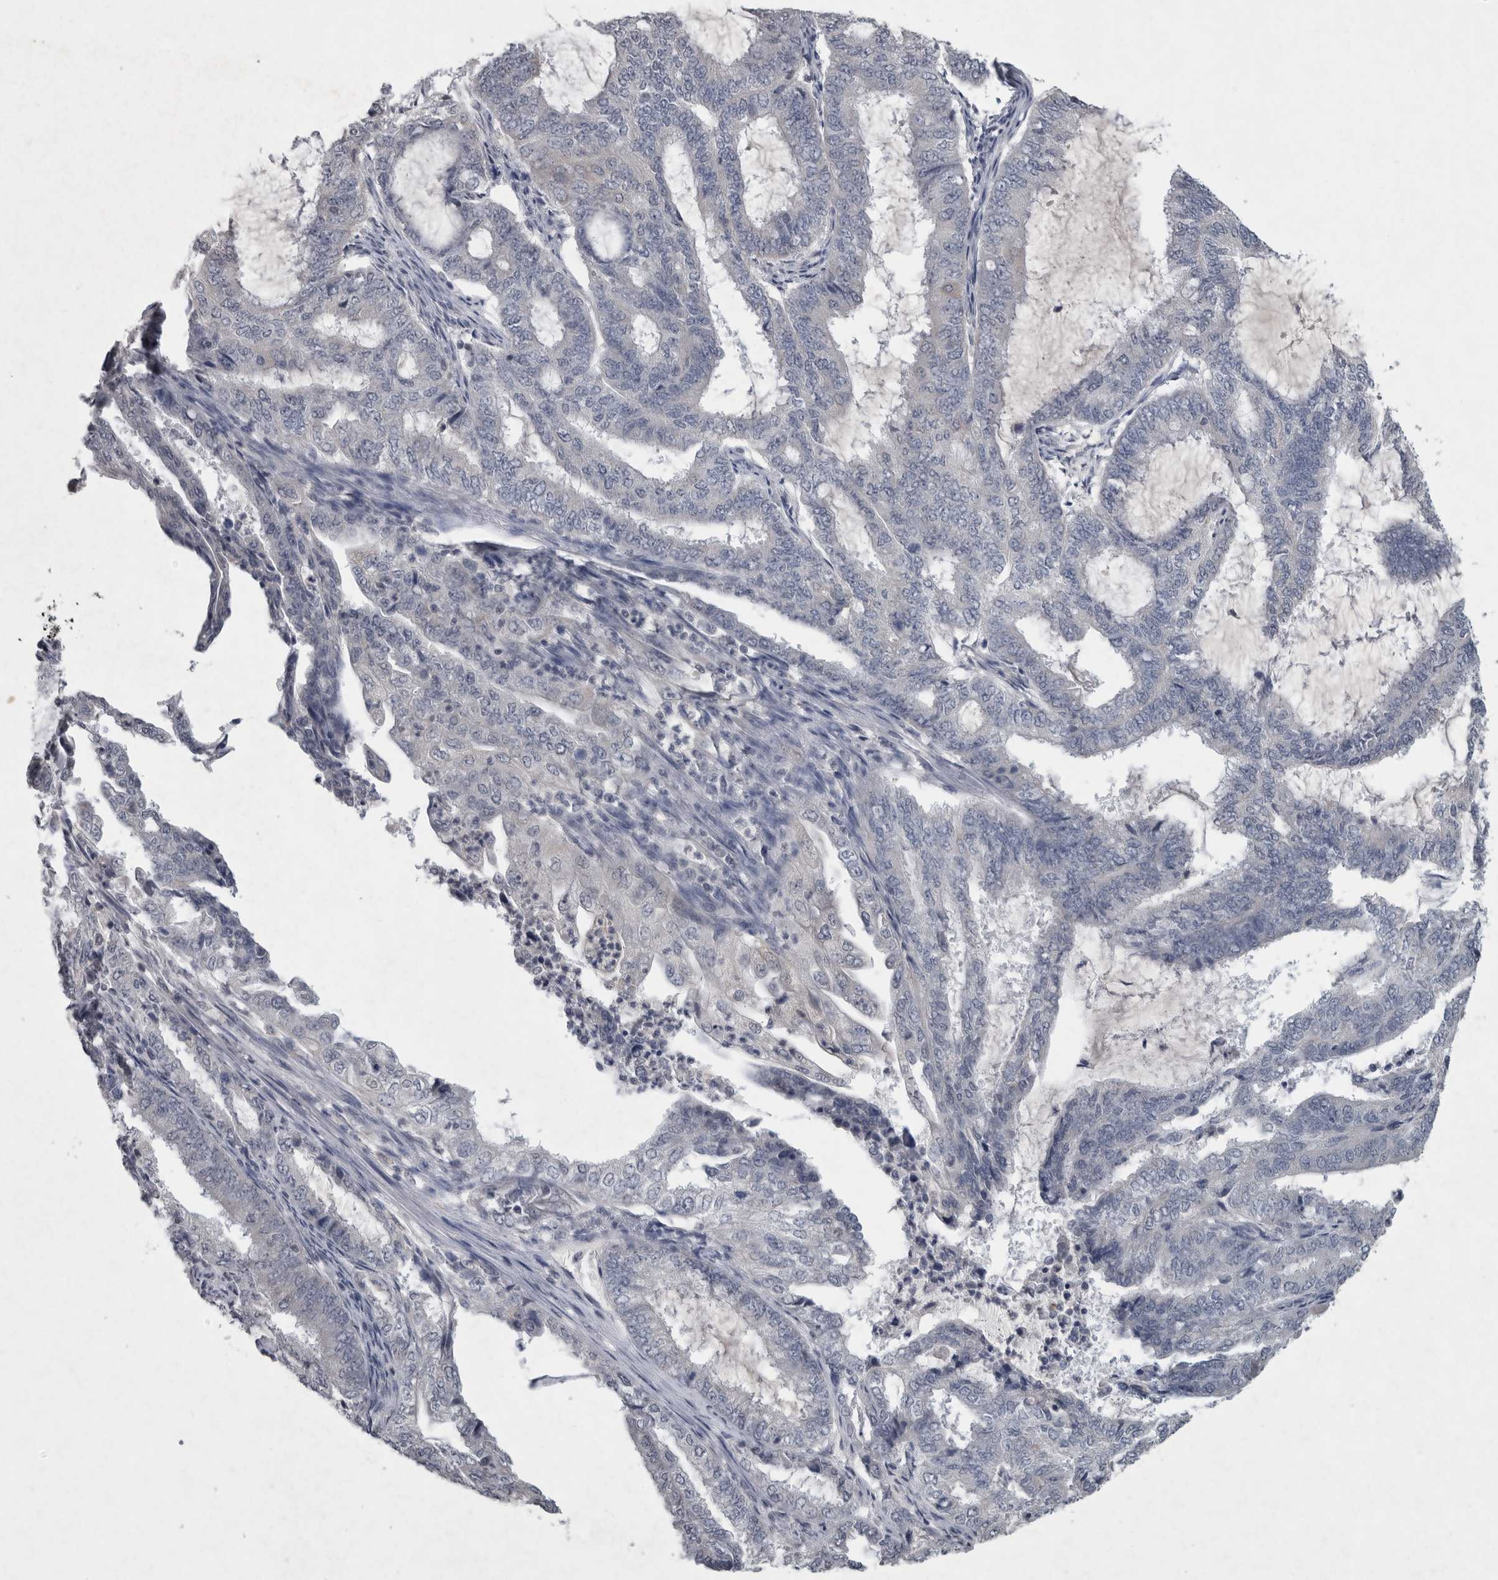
{"staining": {"intensity": "negative", "quantity": "none", "location": "none"}, "tissue": "endometrial cancer", "cell_type": "Tumor cells", "image_type": "cancer", "snomed": [{"axis": "morphology", "description": "Adenocarcinoma, NOS"}, {"axis": "topography", "description": "Endometrium"}], "caption": "High power microscopy photomicrograph of an IHC image of endometrial cancer, revealing no significant positivity in tumor cells.", "gene": "WNT7A", "patient": {"sex": "female", "age": 51}}